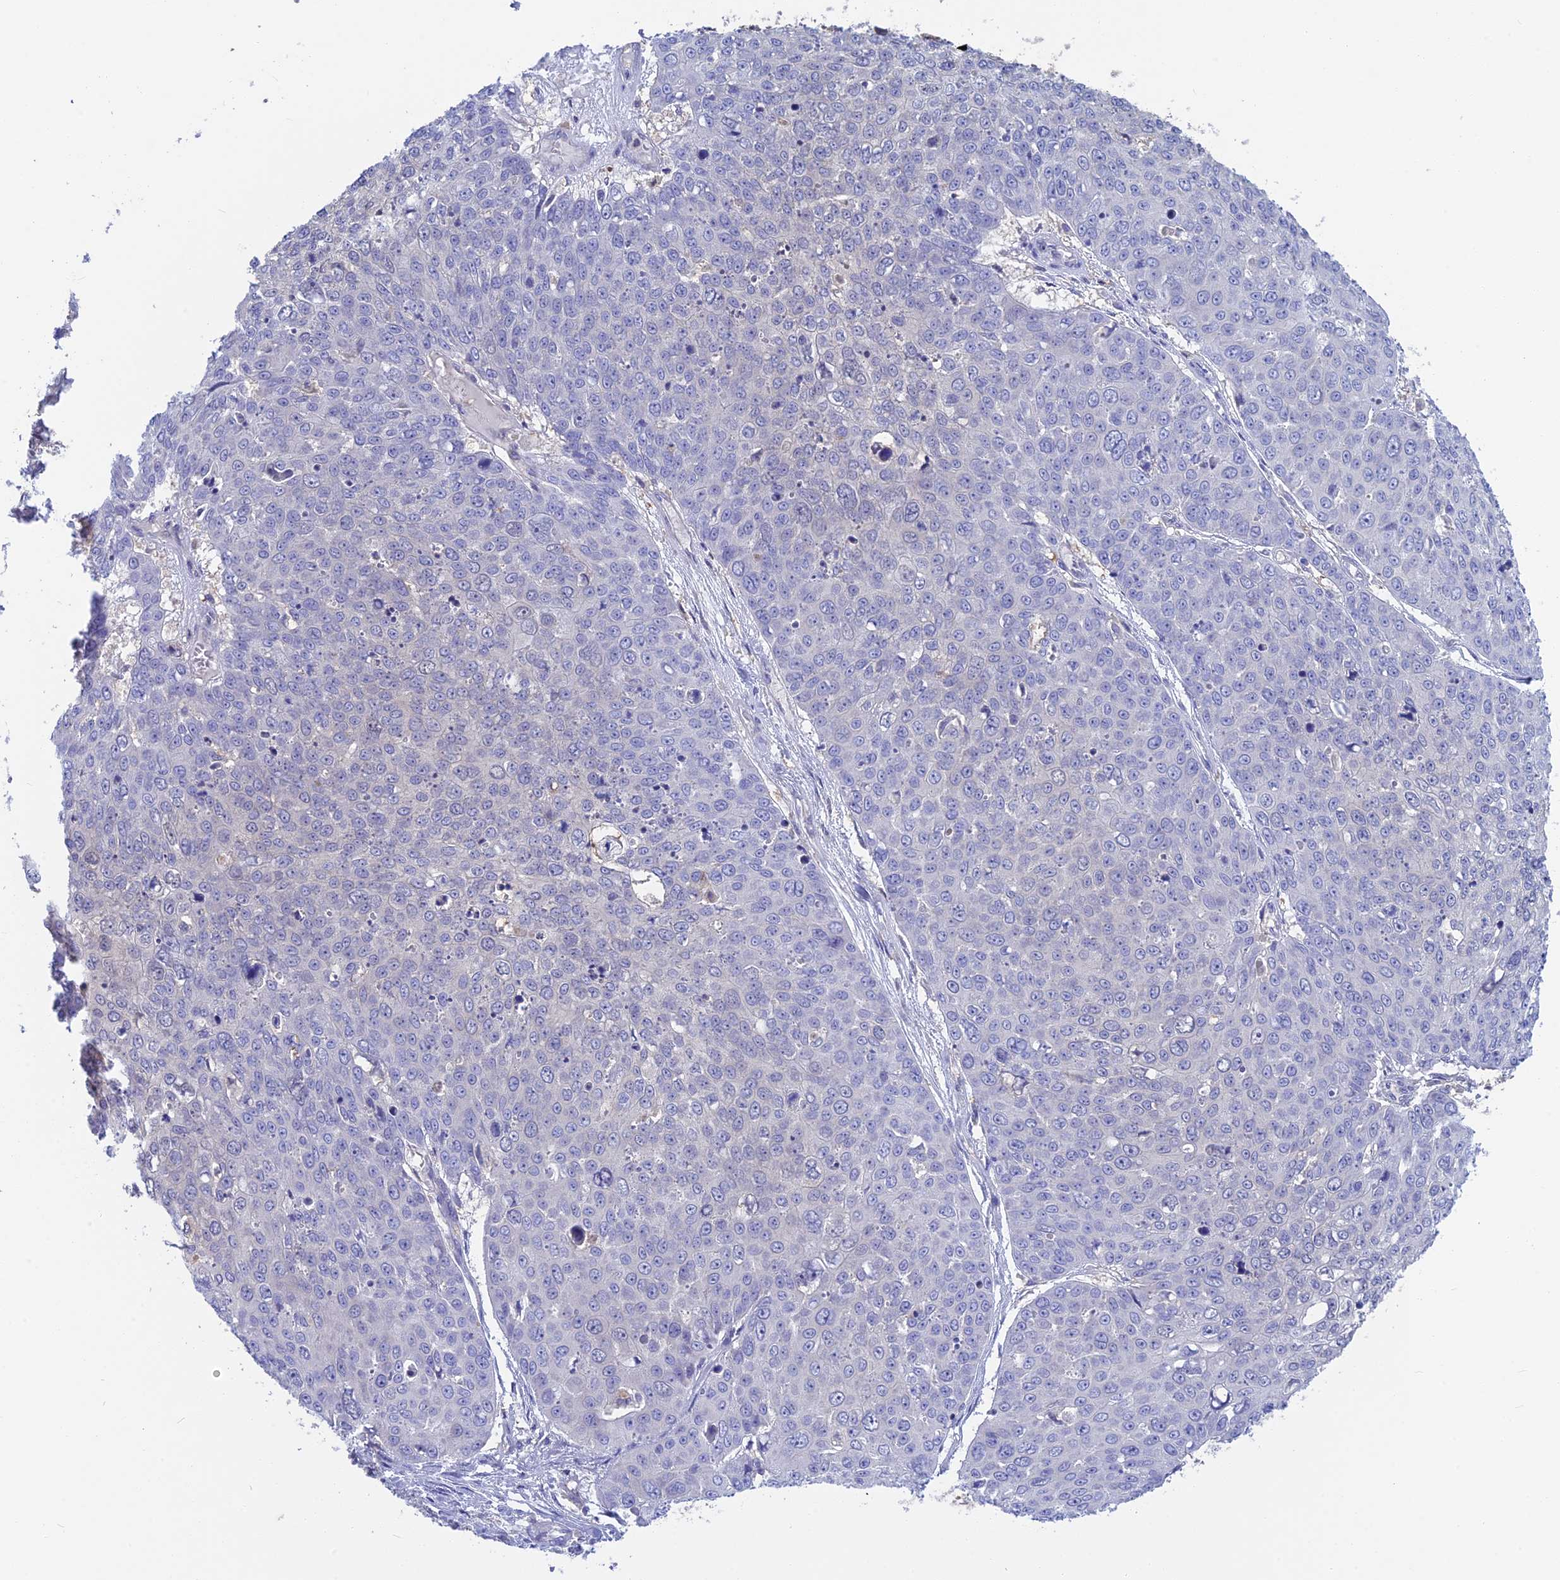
{"staining": {"intensity": "negative", "quantity": "none", "location": "none"}, "tissue": "skin cancer", "cell_type": "Tumor cells", "image_type": "cancer", "snomed": [{"axis": "morphology", "description": "Squamous cell carcinoma, NOS"}, {"axis": "topography", "description": "Skin"}], "caption": "The image reveals no staining of tumor cells in skin squamous cell carcinoma.", "gene": "SNAP91", "patient": {"sex": "male", "age": 71}}